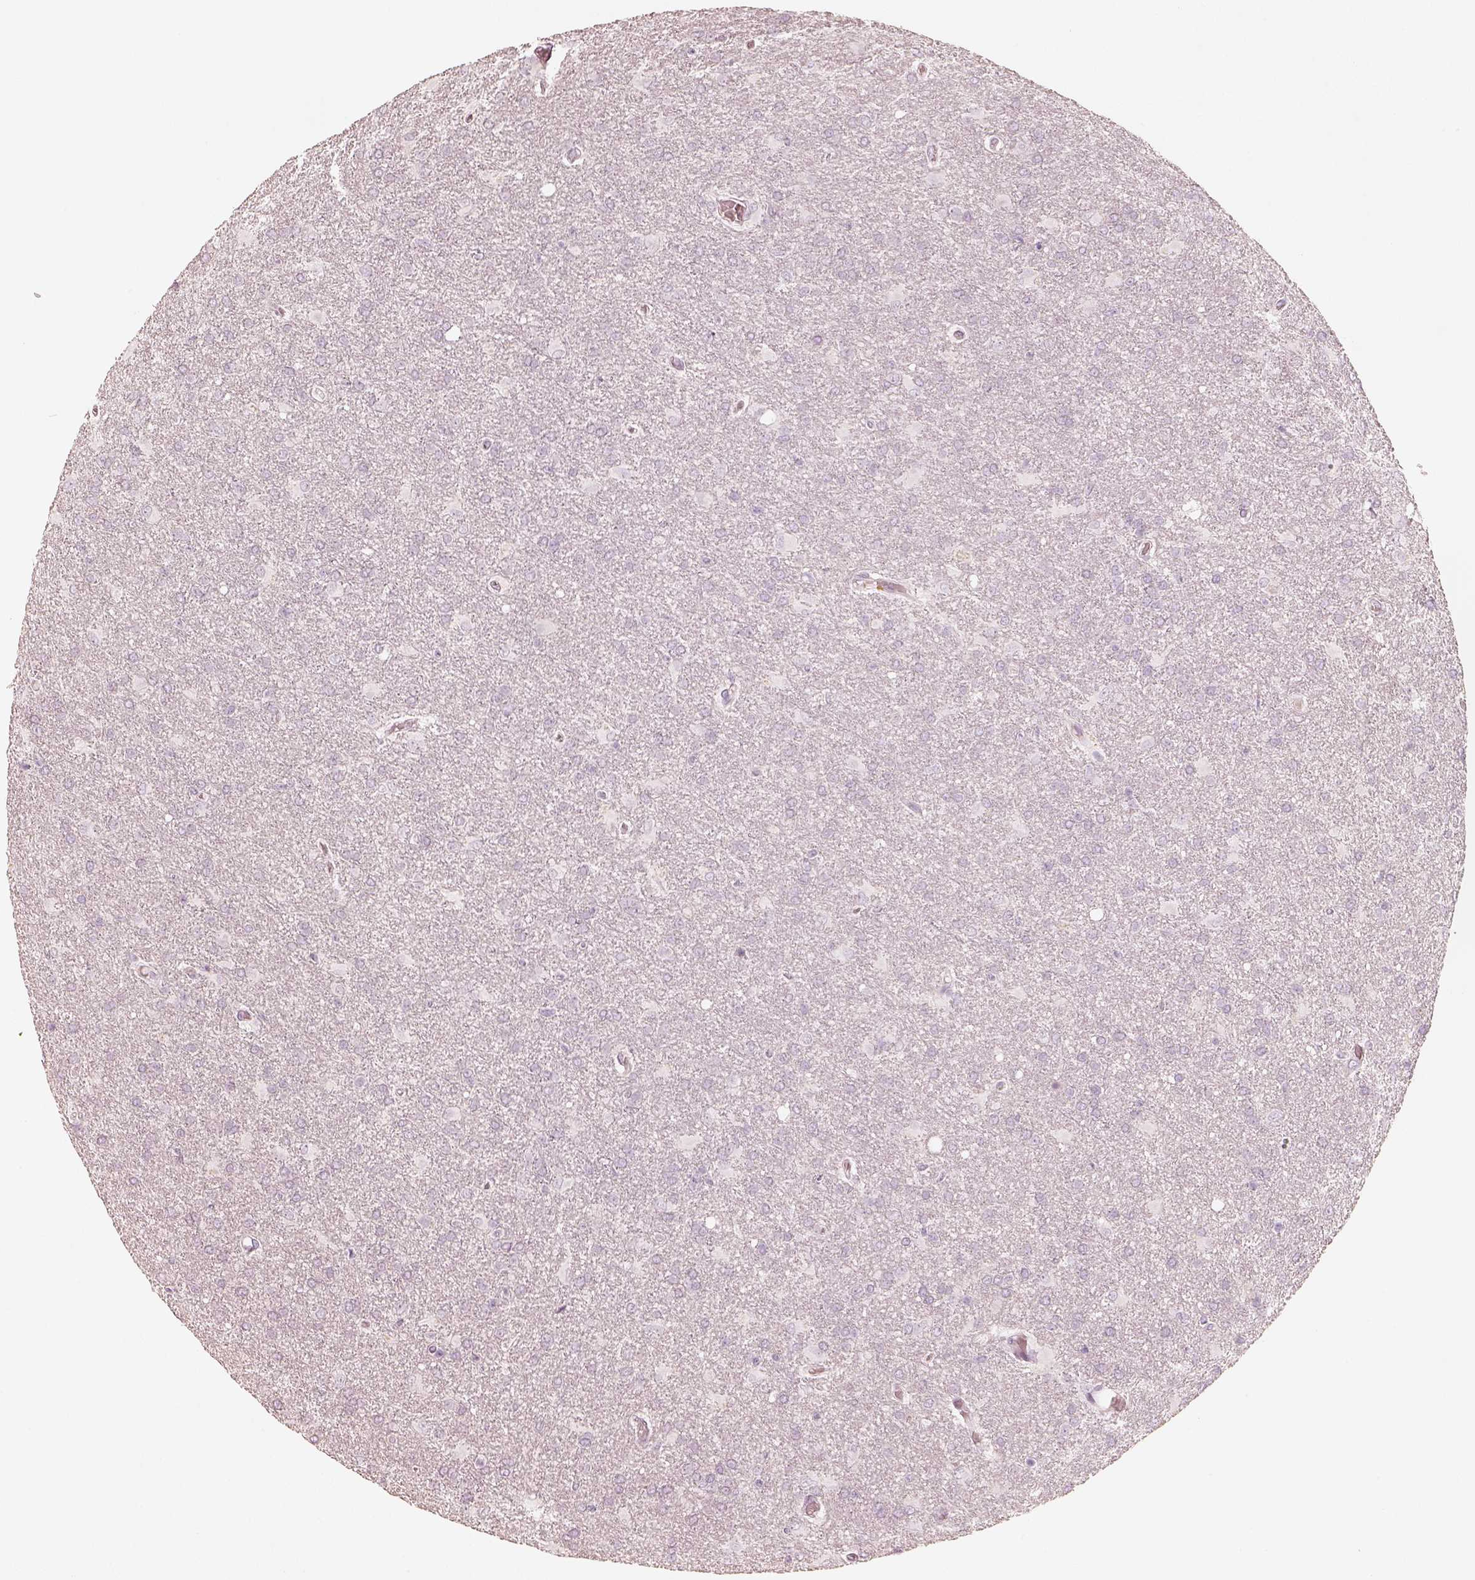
{"staining": {"intensity": "negative", "quantity": "none", "location": "none"}, "tissue": "glioma", "cell_type": "Tumor cells", "image_type": "cancer", "snomed": [{"axis": "morphology", "description": "Glioma, malignant, High grade"}, {"axis": "topography", "description": "Brain"}], "caption": "This is an immunohistochemistry (IHC) image of malignant glioma (high-grade). There is no positivity in tumor cells.", "gene": "KRT82", "patient": {"sex": "male", "age": 68}}